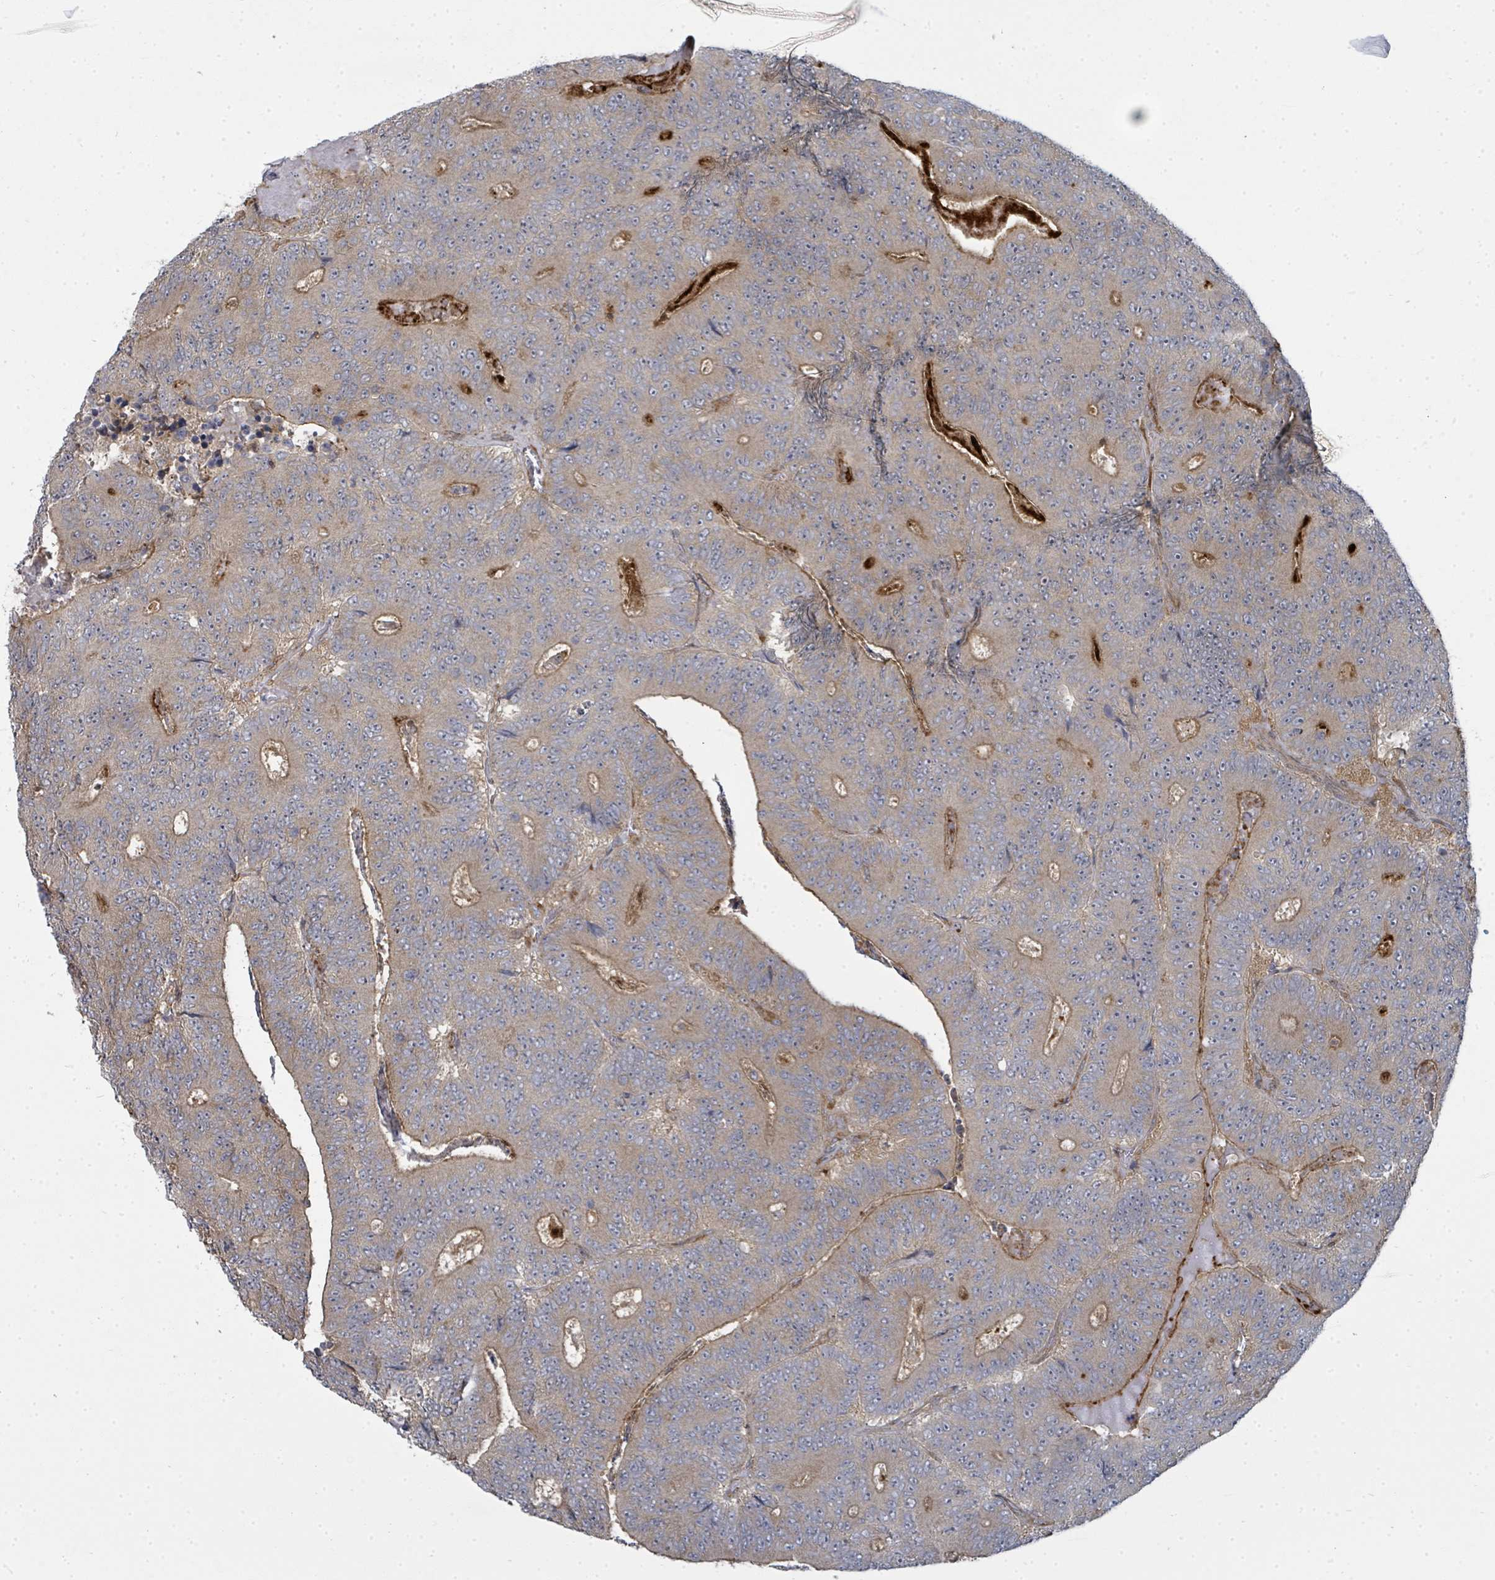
{"staining": {"intensity": "weak", "quantity": "<25%", "location": "cytoplasmic/membranous"}, "tissue": "colorectal cancer", "cell_type": "Tumor cells", "image_type": "cancer", "snomed": [{"axis": "morphology", "description": "Adenocarcinoma, NOS"}, {"axis": "topography", "description": "Colon"}], "caption": "A photomicrograph of human colorectal cancer is negative for staining in tumor cells. (Stains: DAB immunohistochemistry with hematoxylin counter stain, Microscopy: brightfield microscopy at high magnification).", "gene": "PSMG2", "patient": {"sex": "male", "age": 83}}